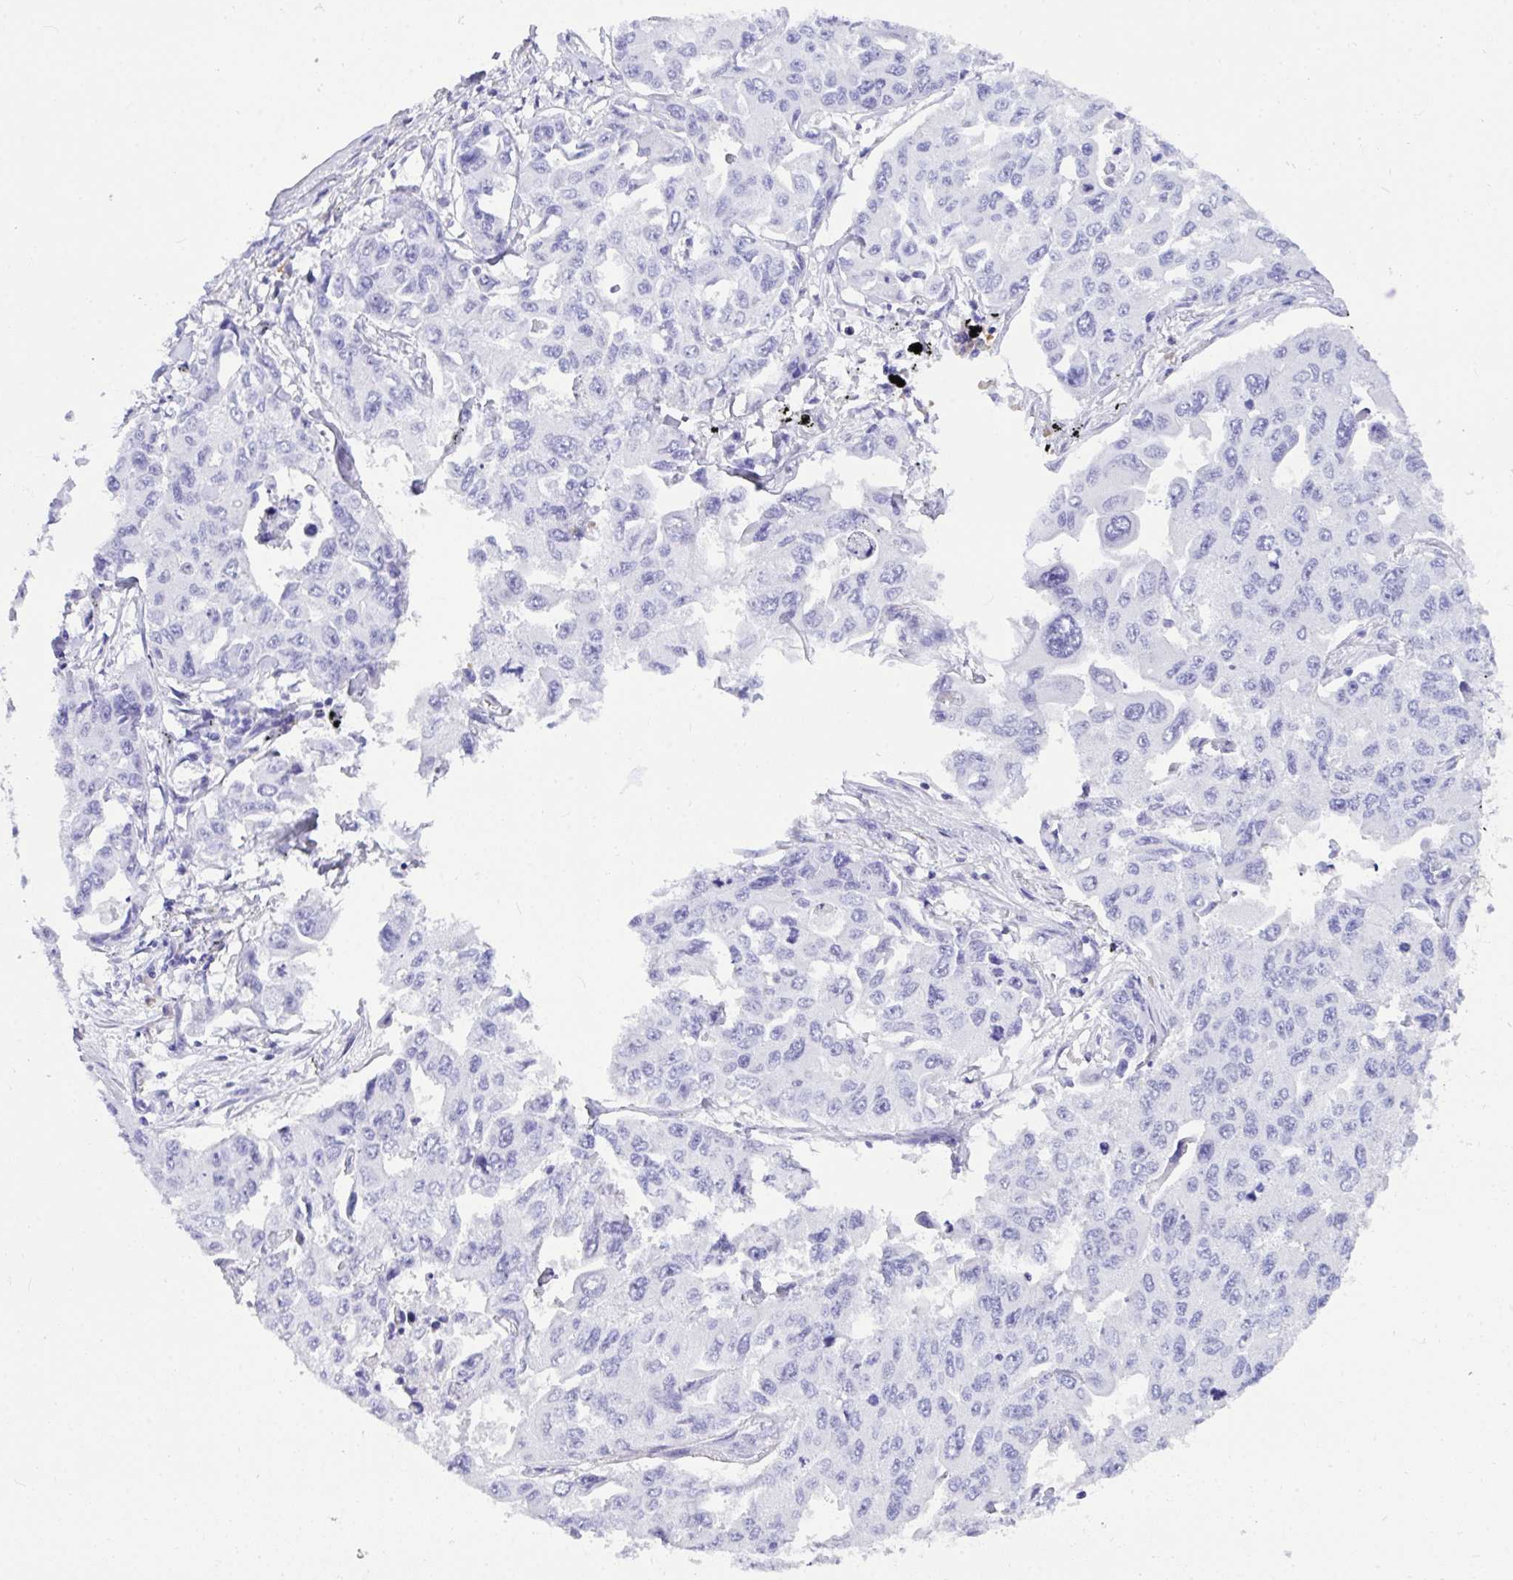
{"staining": {"intensity": "negative", "quantity": "none", "location": "none"}, "tissue": "lung cancer", "cell_type": "Tumor cells", "image_type": "cancer", "snomed": [{"axis": "morphology", "description": "Adenocarcinoma, NOS"}, {"axis": "topography", "description": "Lung"}], "caption": "This photomicrograph is of lung cancer (adenocarcinoma) stained with immunohistochemistry (IHC) to label a protein in brown with the nuclei are counter-stained blue. There is no expression in tumor cells.", "gene": "BEST4", "patient": {"sex": "male", "age": 64}}